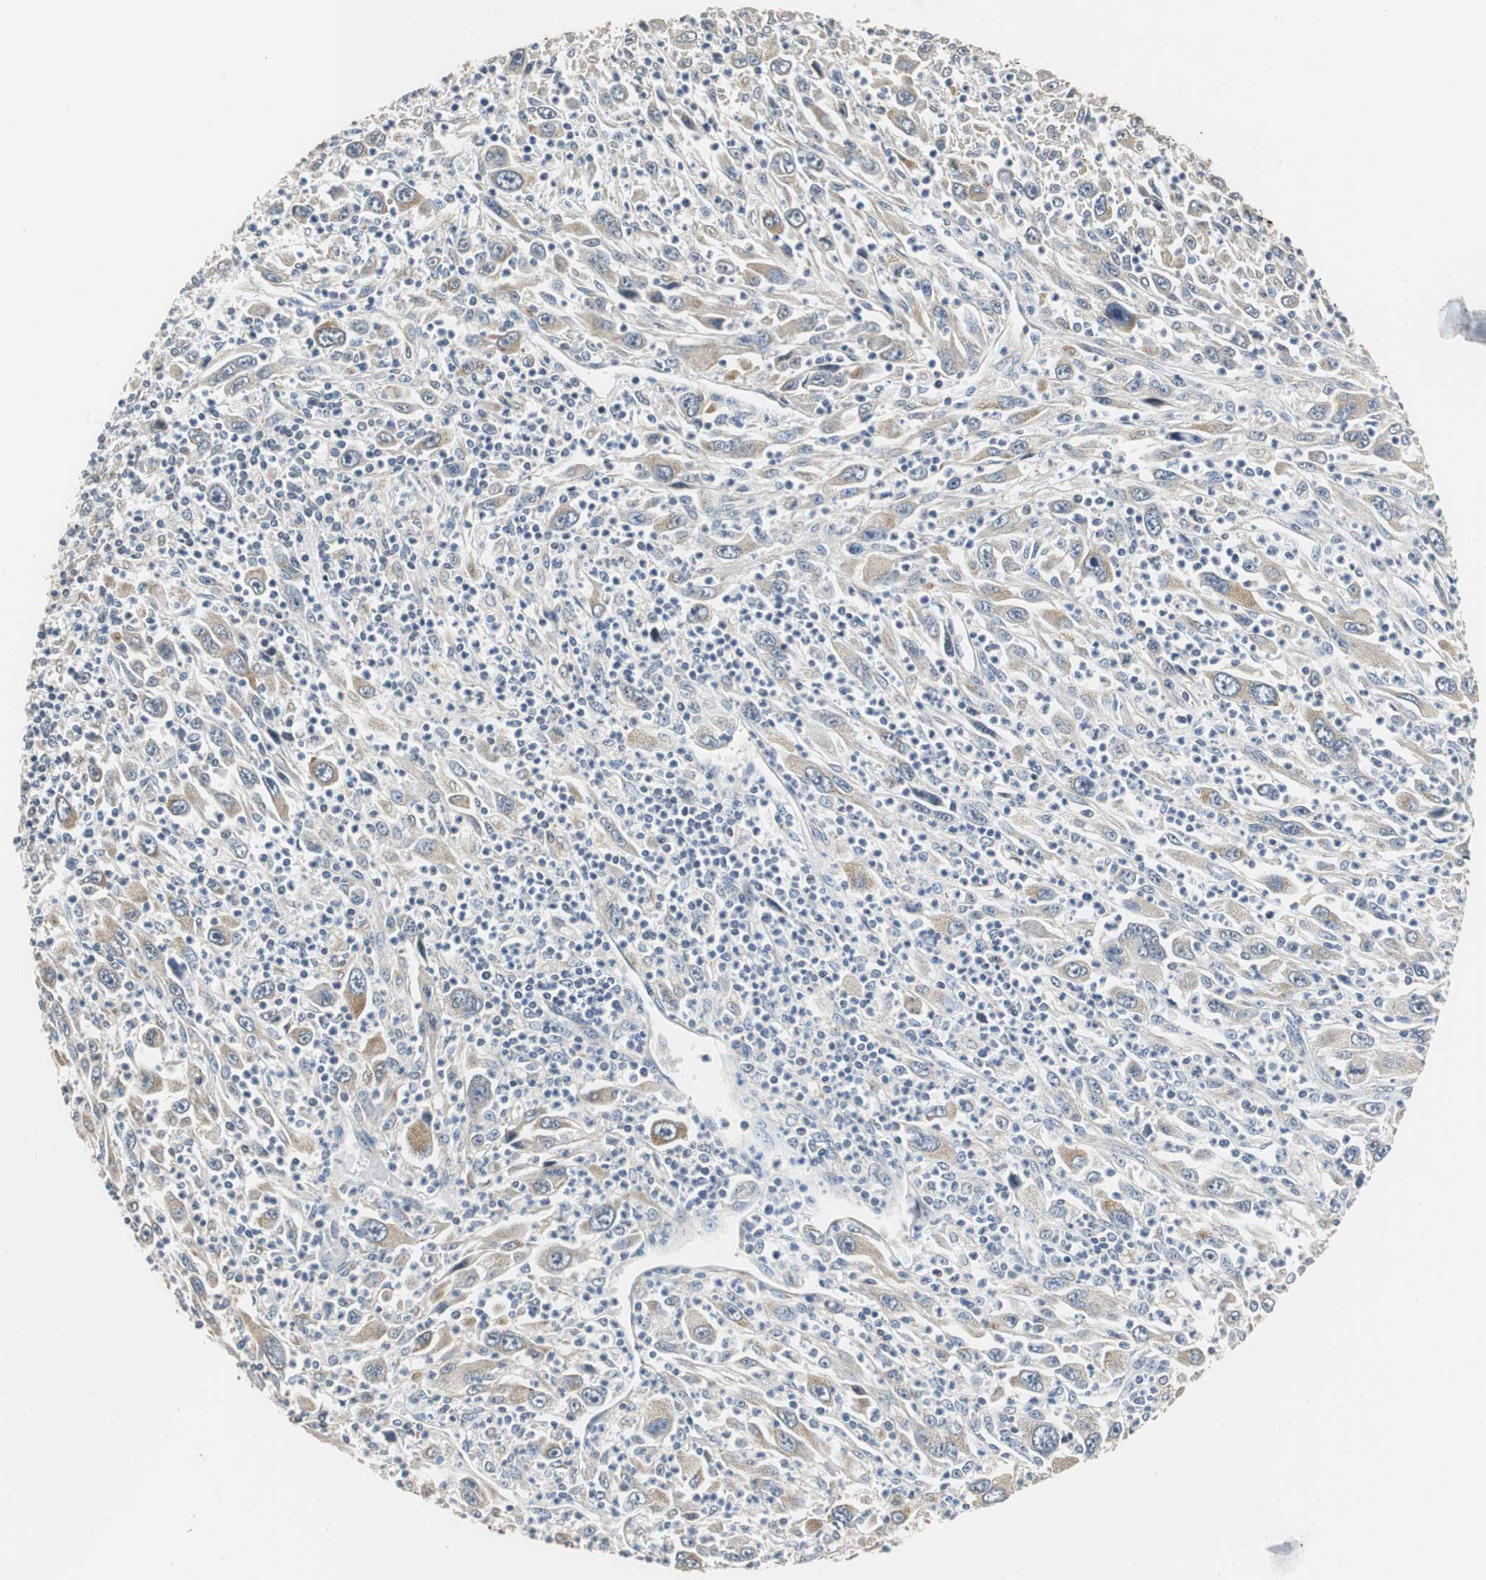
{"staining": {"intensity": "moderate", "quantity": "25%-75%", "location": "cytoplasmic/membranous"}, "tissue": "melanoma", "cell_type": "Tumor cells", "image_type": "cancer", "snomed": [{"axis": "morphology", "description": "Malignant melanoma, Metastatic site"}, {"axis": "topography", "description": "Skin"}], "caption": "This is an image of IHC staining of malignant melanoma (metastatic site), which shows moderate staining in the cytoplasmic/membranous of tumor cells.", "gene": "HMGCL", "patient": {"sex": "female", "age": 56}}